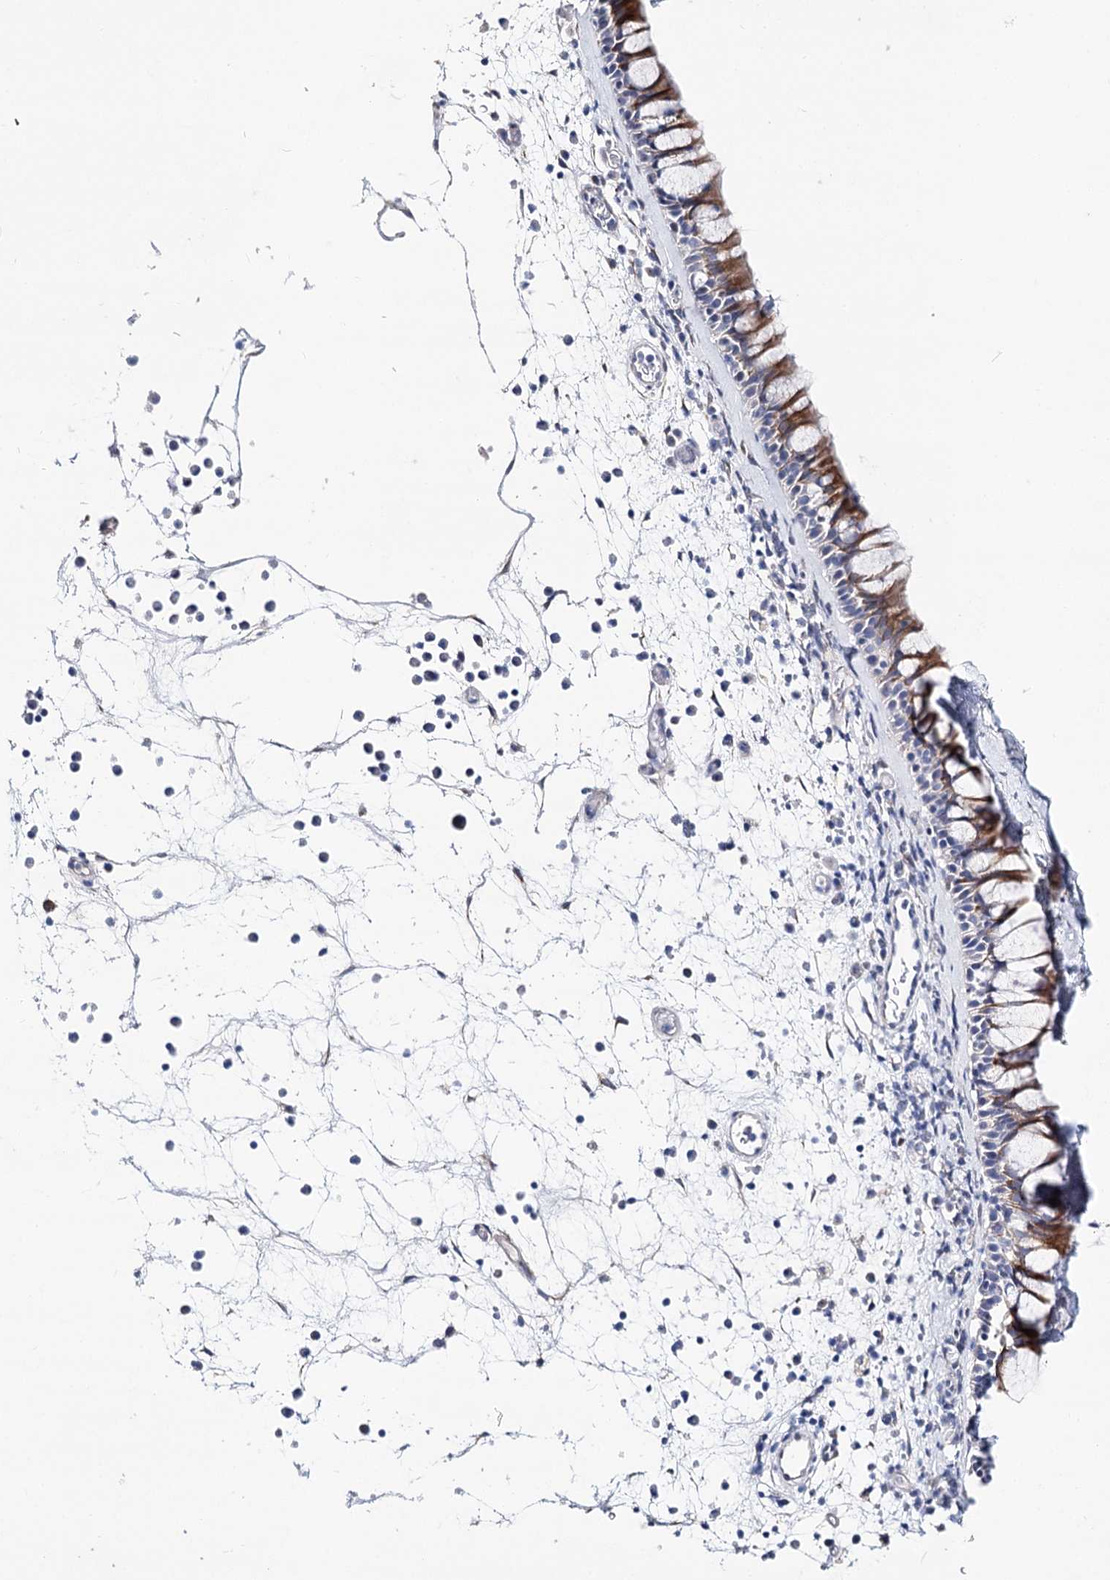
{"staining": {"intensity": "moderate", "quantity": ">75%", "location": "cytoplasmic/membranous"}, "tissue": "nasopharynx", "cell_type": "Respiratory epithelial cells", "image_type": "normal", "snomed": [{"axis": "morphology", "description": "Normal tissue, NOS"}, {"axis": "morphology", "description": "Inflammation, NOS"}, {"axis": "morphology", "description": "Malignant melanoma, Metastatic site"}, {"axis": "topography", "description": "Nasopharynx"}], "caption": "Respiratory epithelial cells reveal moderate cytoplasmic/membranous positivity in approximately >75% of cells in unremarkable nasopharynx.", "gene": "TEX12", "patient": {"sex": "male", "age": 70}}